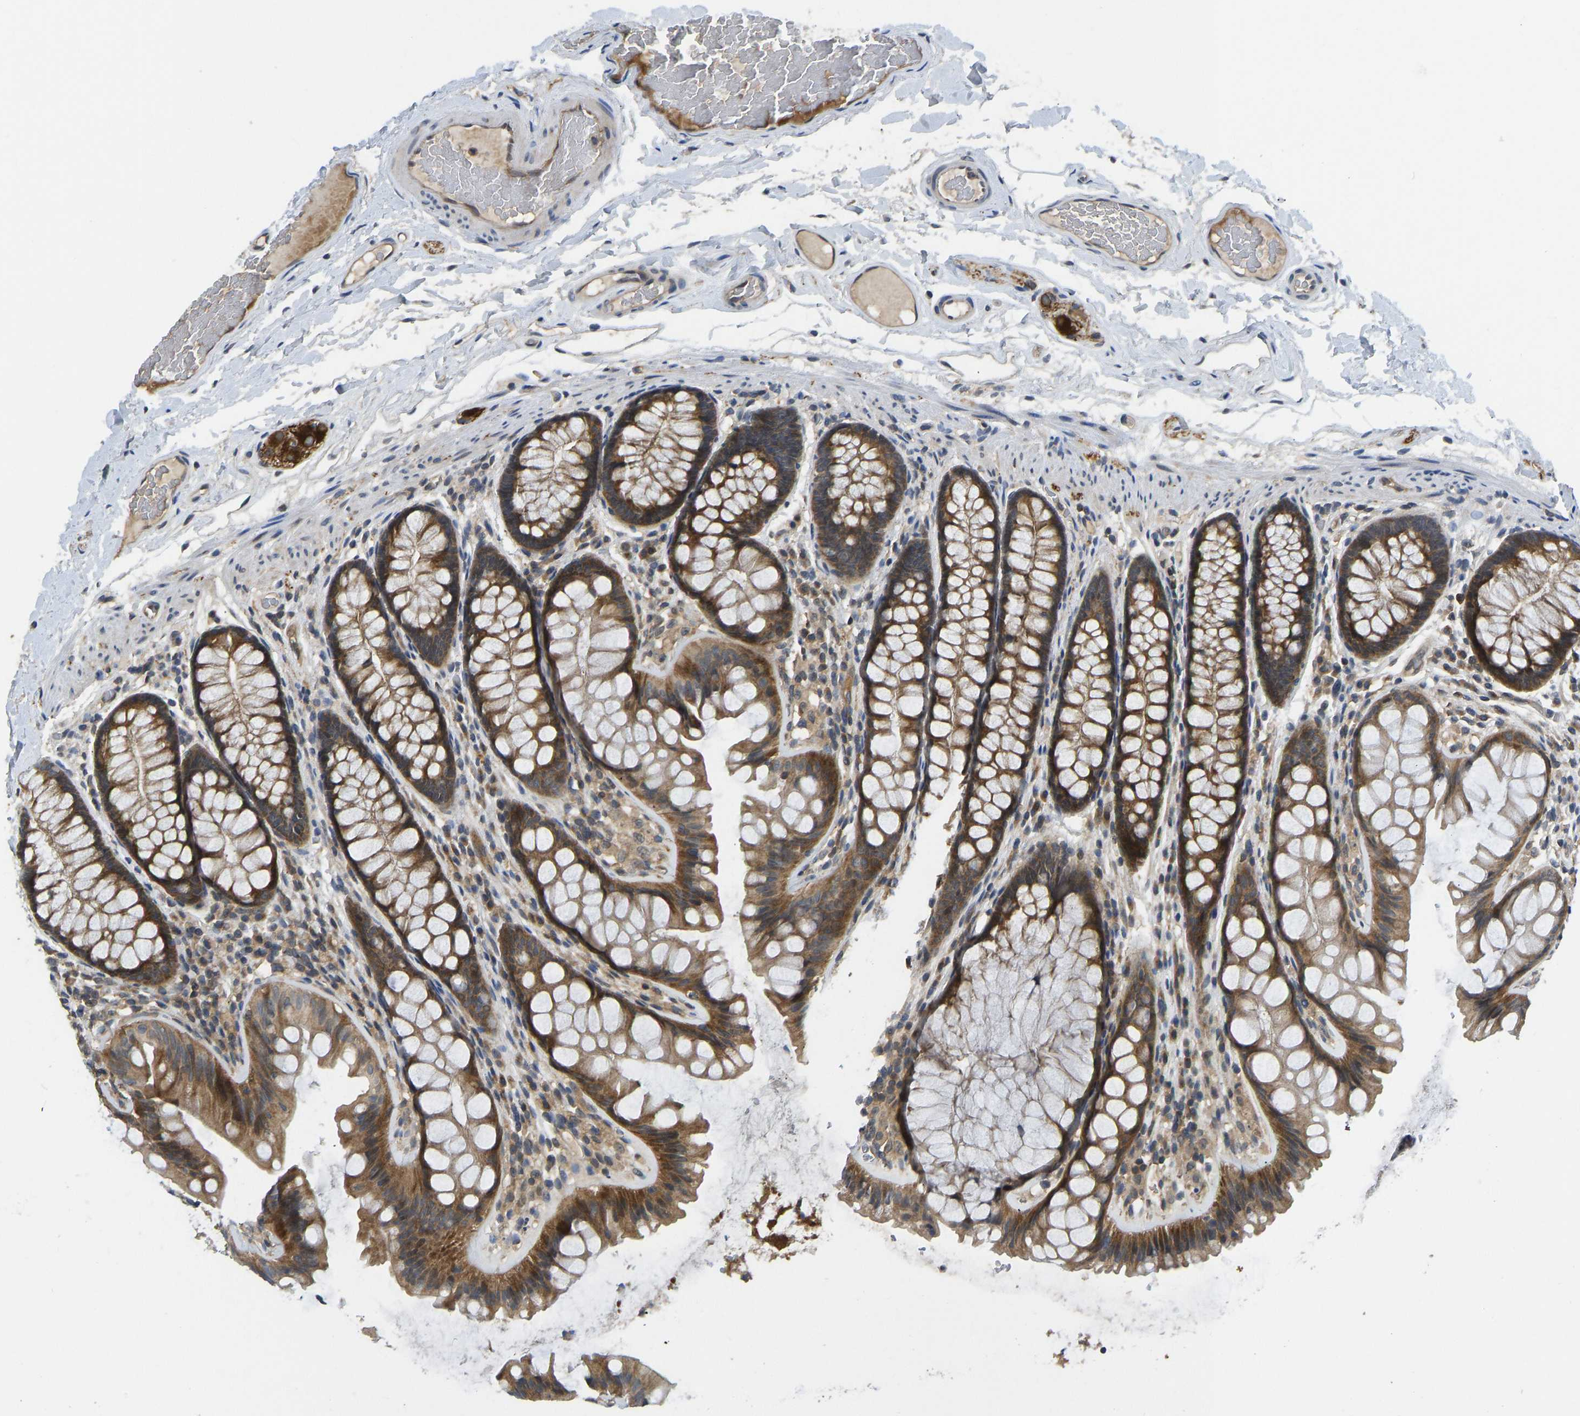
{"staining": {"intensity": "moderate", "quantity": ">75%", "location": "cytoplasmic/membranous"}, "tissue": "colon", "cell_type": "Endothelial cells", "image_type": "normal", "snomed": [{"axis": "morphology", "description": "Normal tissue, NOS"}, {"axis": "topography", "description": "Colon"}], "caption": "The histopathology image shows staining of unremarkable colon, revealing moderate cytoplasmic/membranous protein expression (brown color) within endothelial cells. (DAB (3,3'-diaminobenzidine) = brown stain, brightfield microscopy at high magnification).", "gene": "NDRG3", "patient": {"sex": "female", "age": 56}}